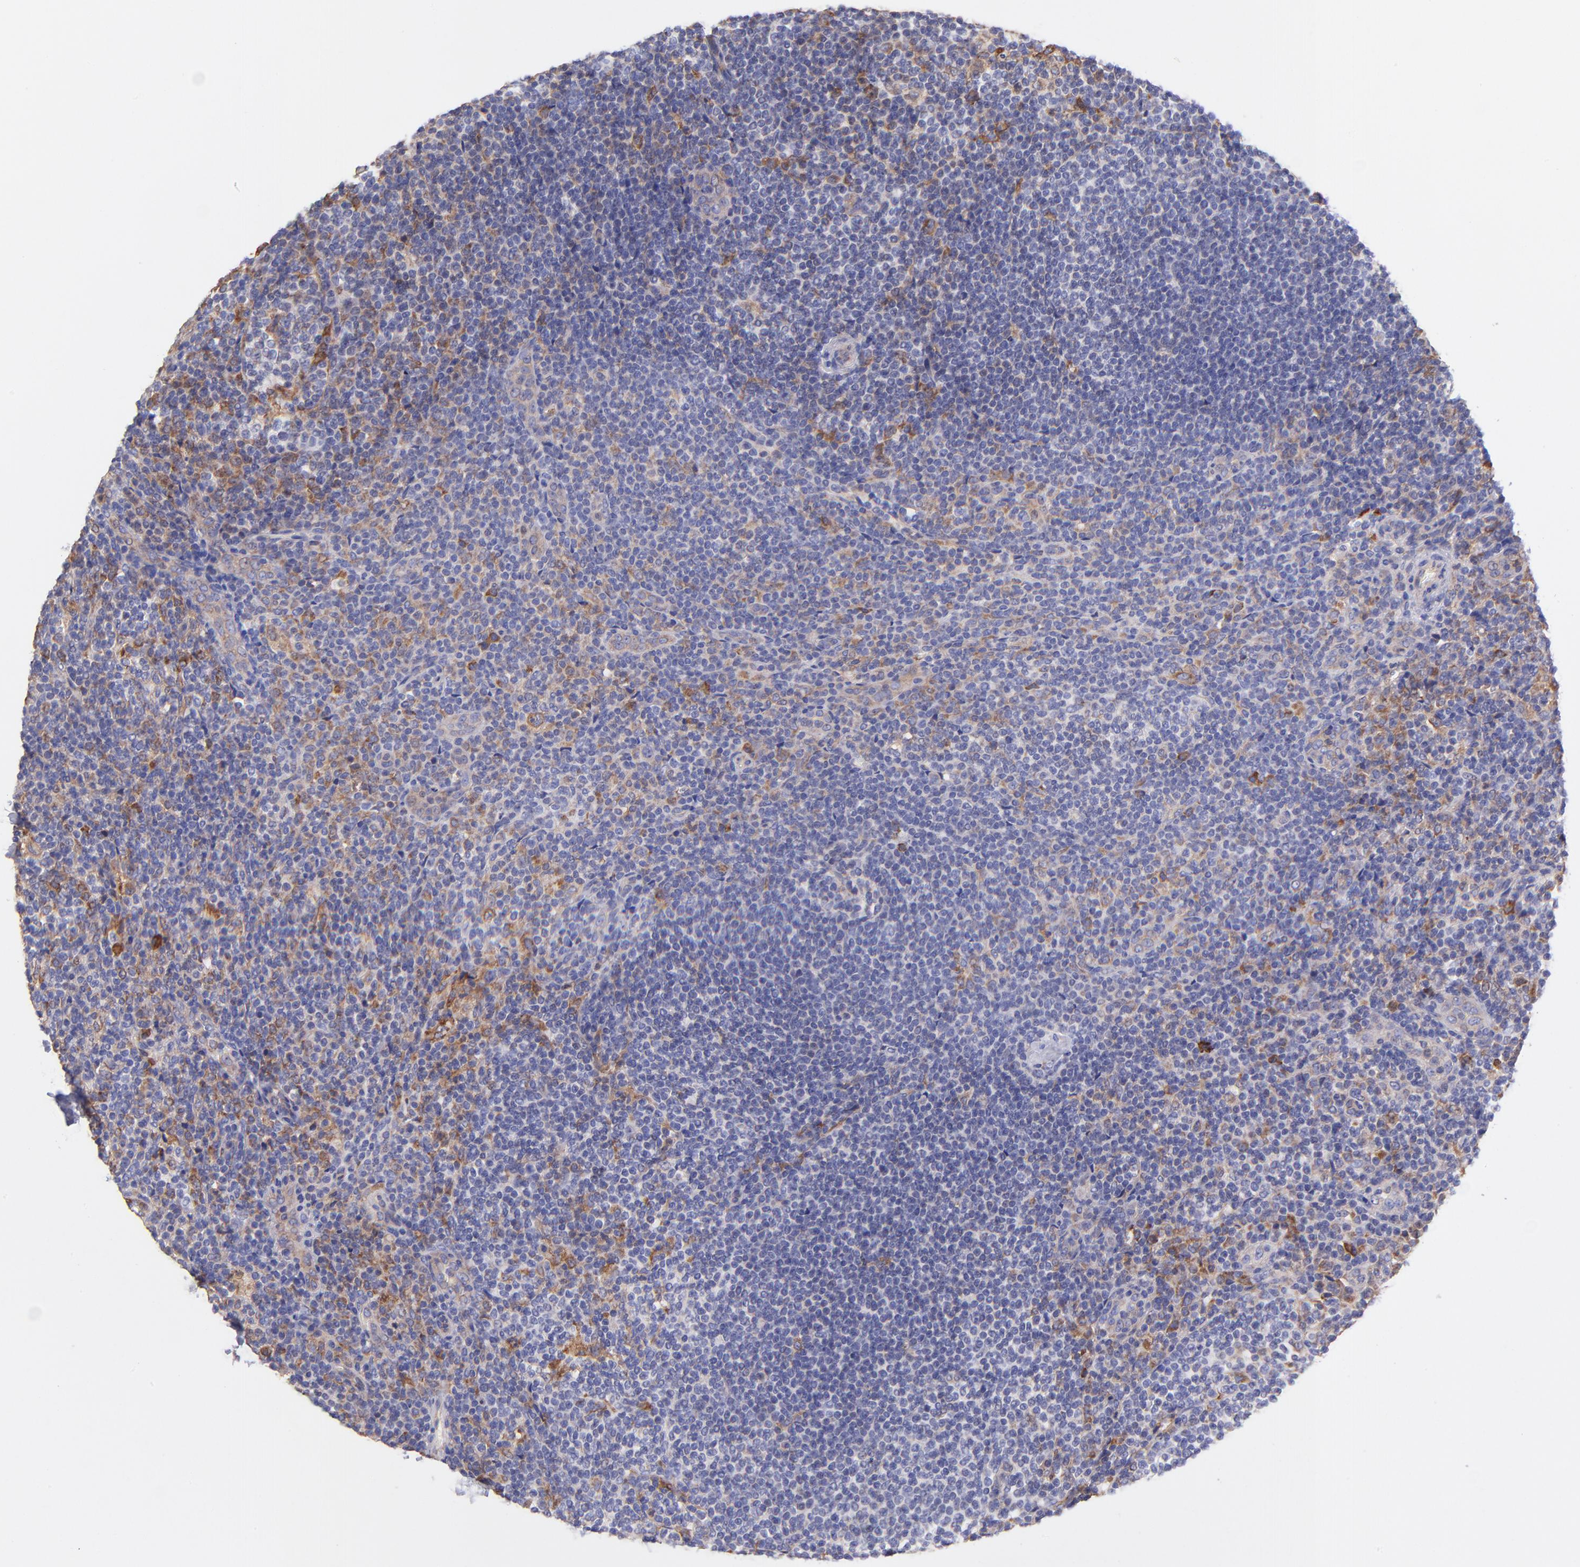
{"staining": {"intensity": "moderate", "quantity": "<25%", "location": "cytoplasmic/membranous"}, "tissue": "lymphoma", "cell_type": "Tumor cells", "image_type": "cancer", "snomed": [{"axis": "morphology", "description": "Malignant lymphoma, non-Hodgkin's type, Low grade"}, {"axis": "topography", "description": "Lymph node"}], "caption": "A brown stain highlights moderate cytoplasmic/membranous staining of a protein in human lymphoma tumor cells.", "gene": "PREX1", "patient": {"sex": "female", "age": 76}}